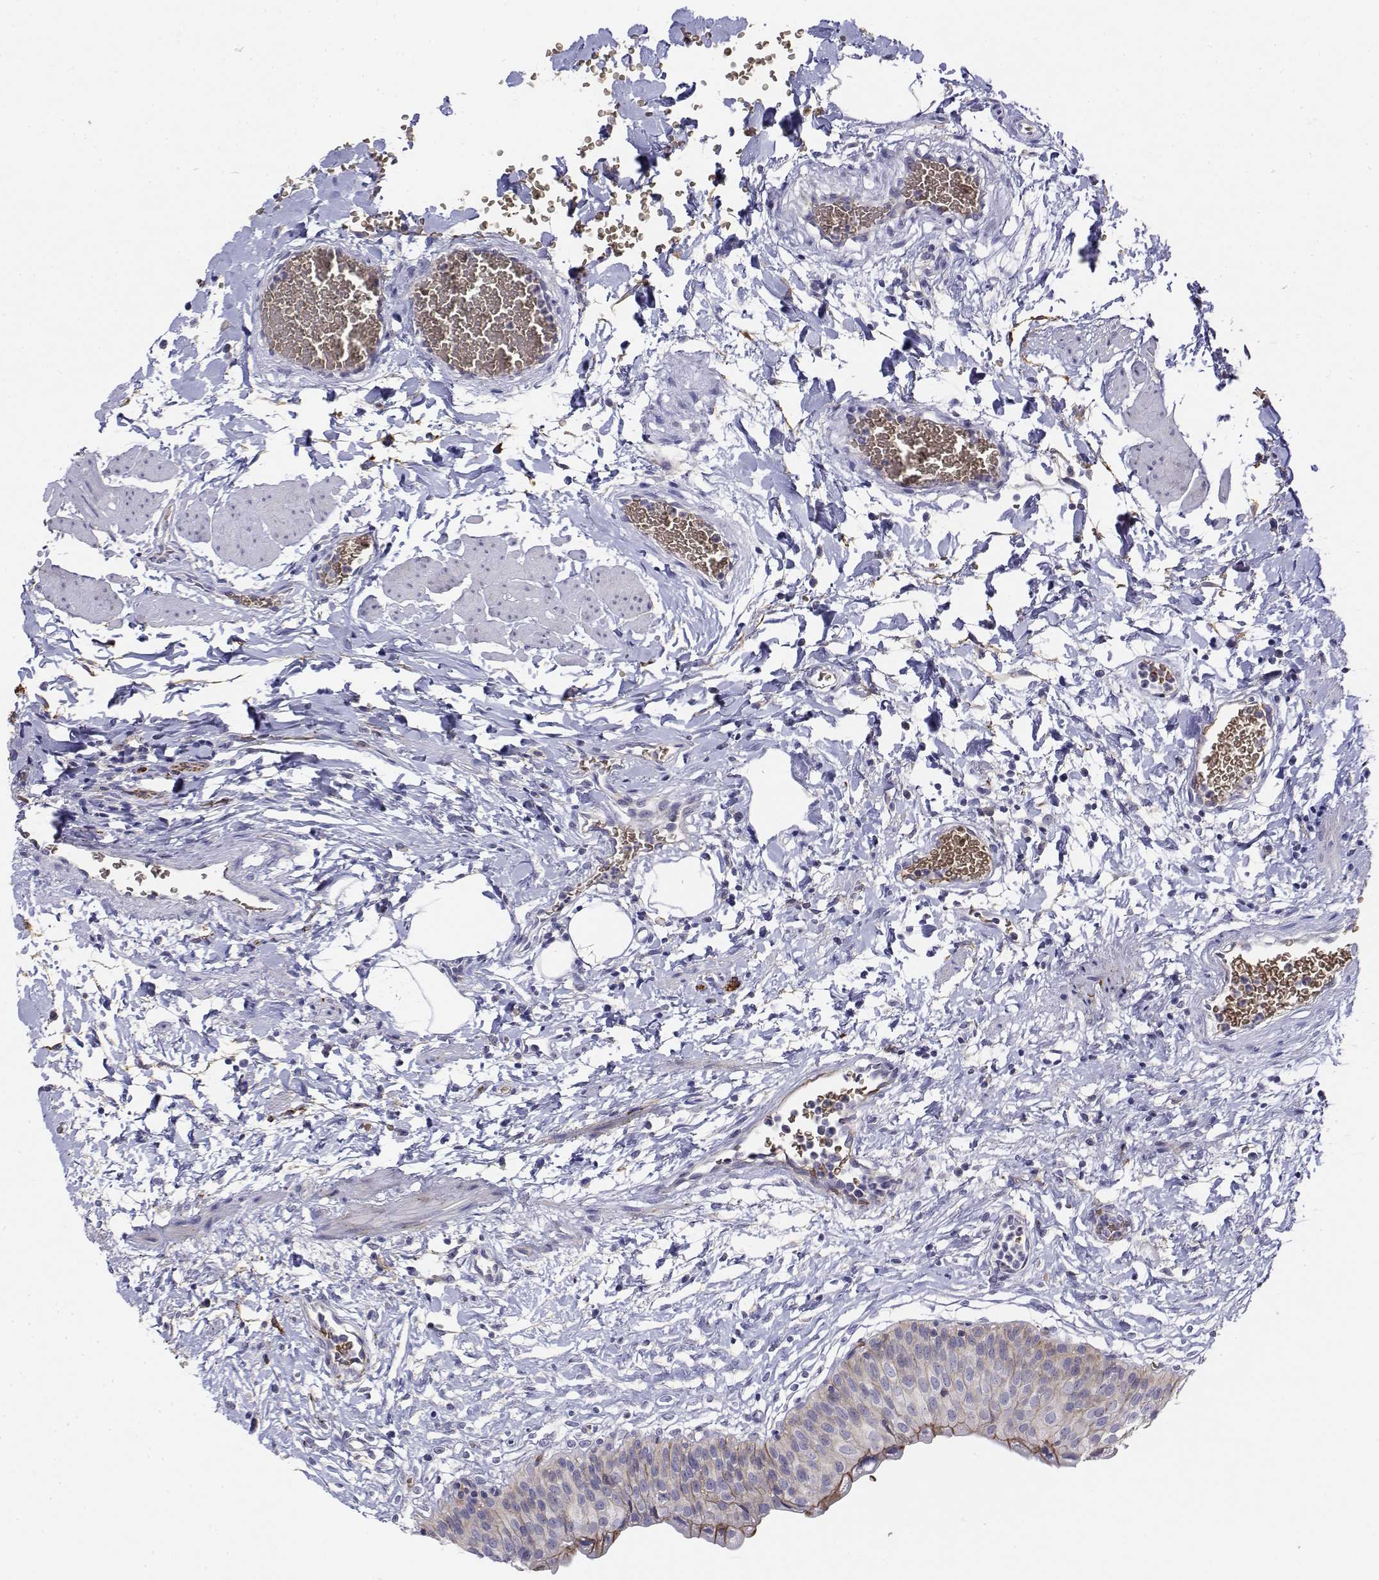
{"staining": {"intensity": "moderate", "quantity": "<25%", "location": "cytoplasmic/membranous"}, "tissue": "urinary bladder", "cell_type": "Urothelial cells", "image_type": "normal", "snomed": [{"axis": "morphology", "description": "Normal tissue, NOS"}, {"axis": "topography", "description": "Urinary bladder"}], "caption": "The histopathology image displays immunohistochemical staining of unremarkable urinary bladder. There is moderate cytoplasmic/membranous positivity is appreciated in approximately <25% of urothelial cells.", "gene": "CADM1", "patient": {"sex": "male", "age": 55}}